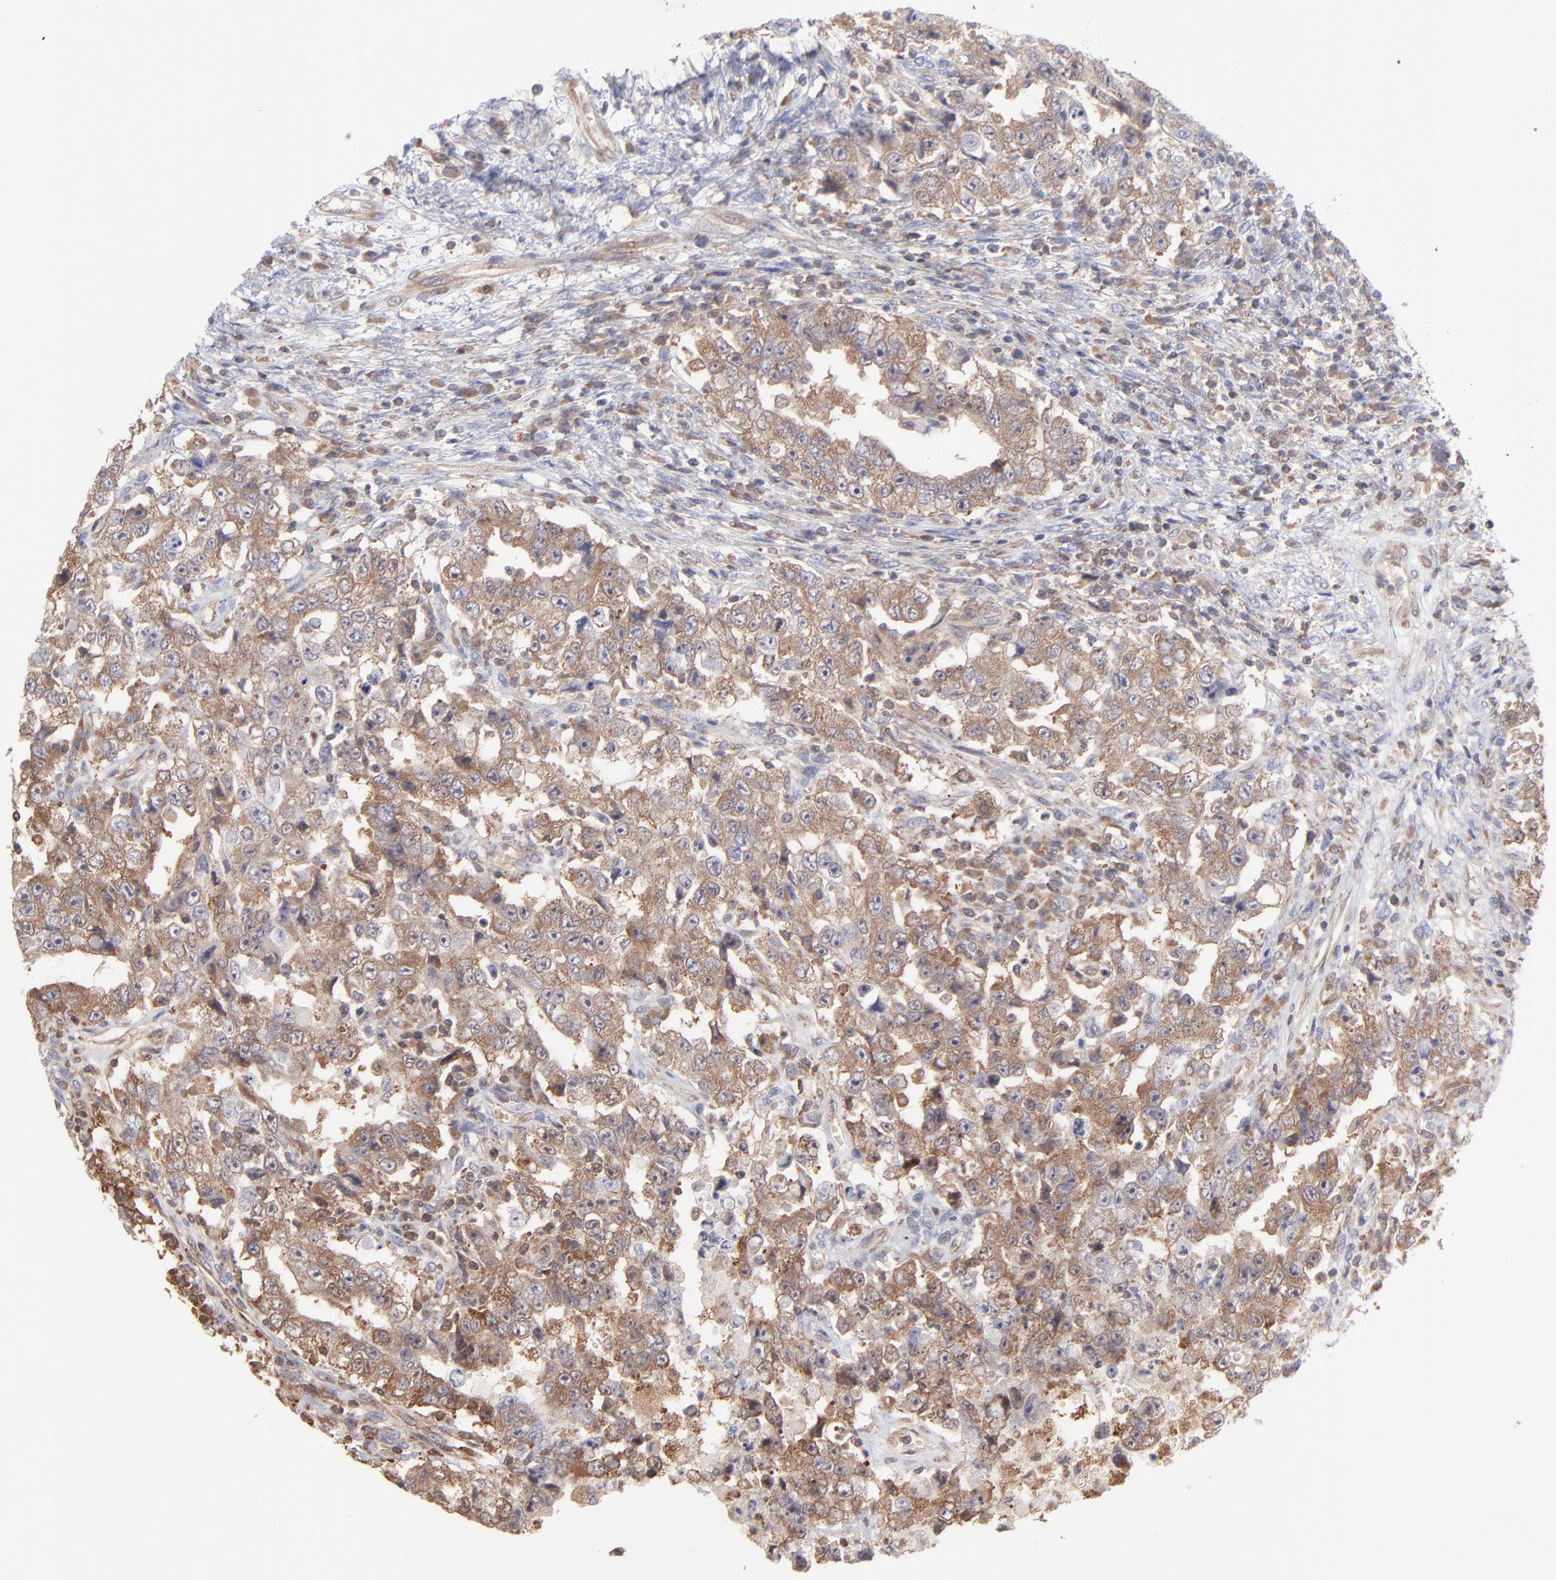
{"staining": {"intensity": "moderate", "quantity": ">75%", "location": "cytoplasmic/membranous"}, "tissue": "testis cancer", "cell_type": "Tumor cells", "image_type": "cancer", "snomed": [{"axis": "morphology", "description": "Carcinoma, Embryonal, NOS"}, {"axis": "topography", "description": "Testis"}], "caption": "This is an image of IHC staining of testis cancer, which shows moderate expression in the cytoplasmic/membranous of tumor cells.", "gene": "MAPRE1", "patient": {"sex": "male", "age": 26}}